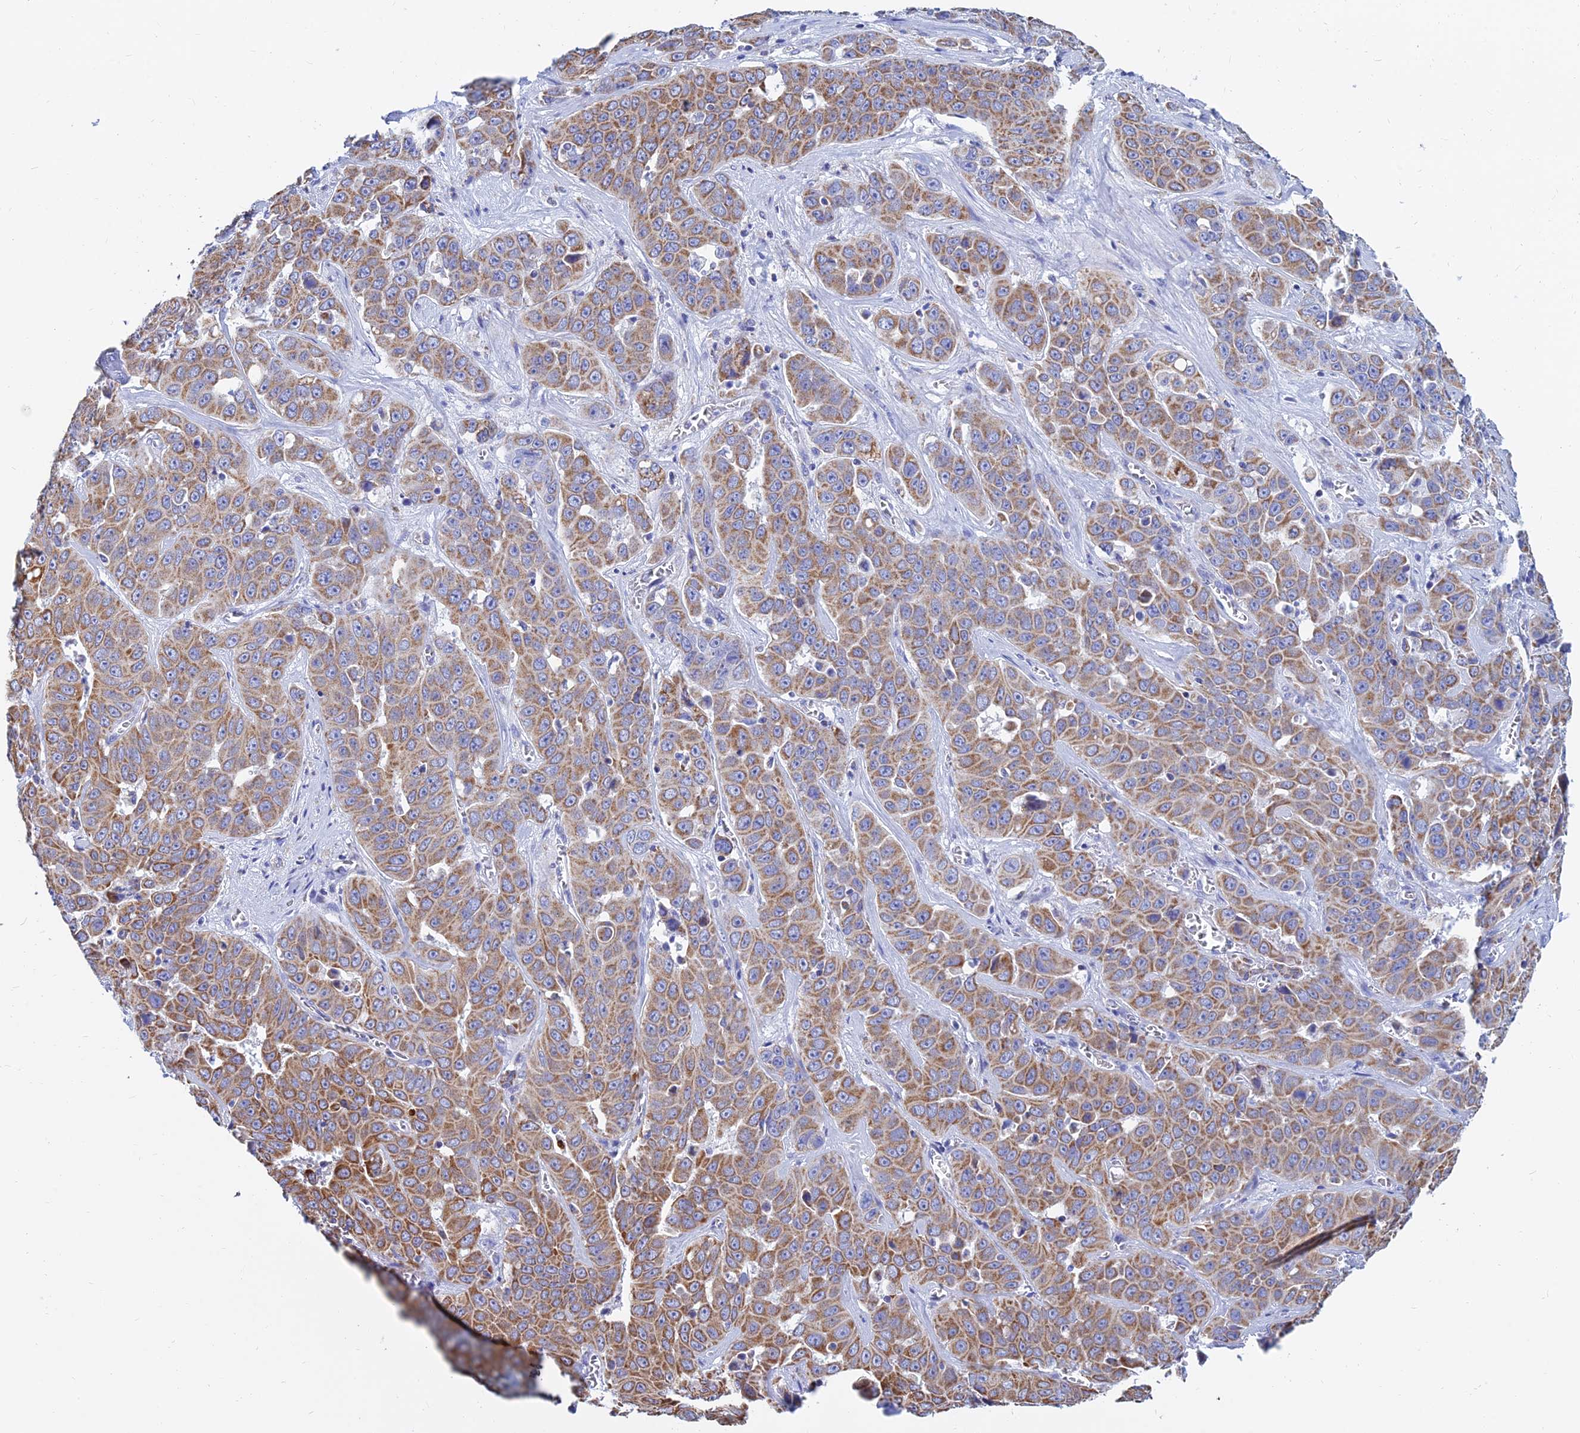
{"staining": {"intensity": "moderate", "quantity": ">75%", "location": "cytoplasmic/membranous"}, "tissue": "liver cancer", "cell_type": "Tumor cells", "image_type": "cancer", "snomed": [{"axis": "morphology", "description": "Cholangiocarcinoma"}, {"axis": "topography", "description": "Liver"}], "caption": "High-power microscopy captured an IHC histopathology image of liver cancer (cholangiocarcinoma), revealing moderate cytoplasmic/membranous positivity in about >75% of tumor cells. (Stains: DAB in brown, nuclei in blue, Microscopy: brightfield microscopy at high magnification).", "gene": "MGST1", "patient": {"sex": "female", "age": 52}}